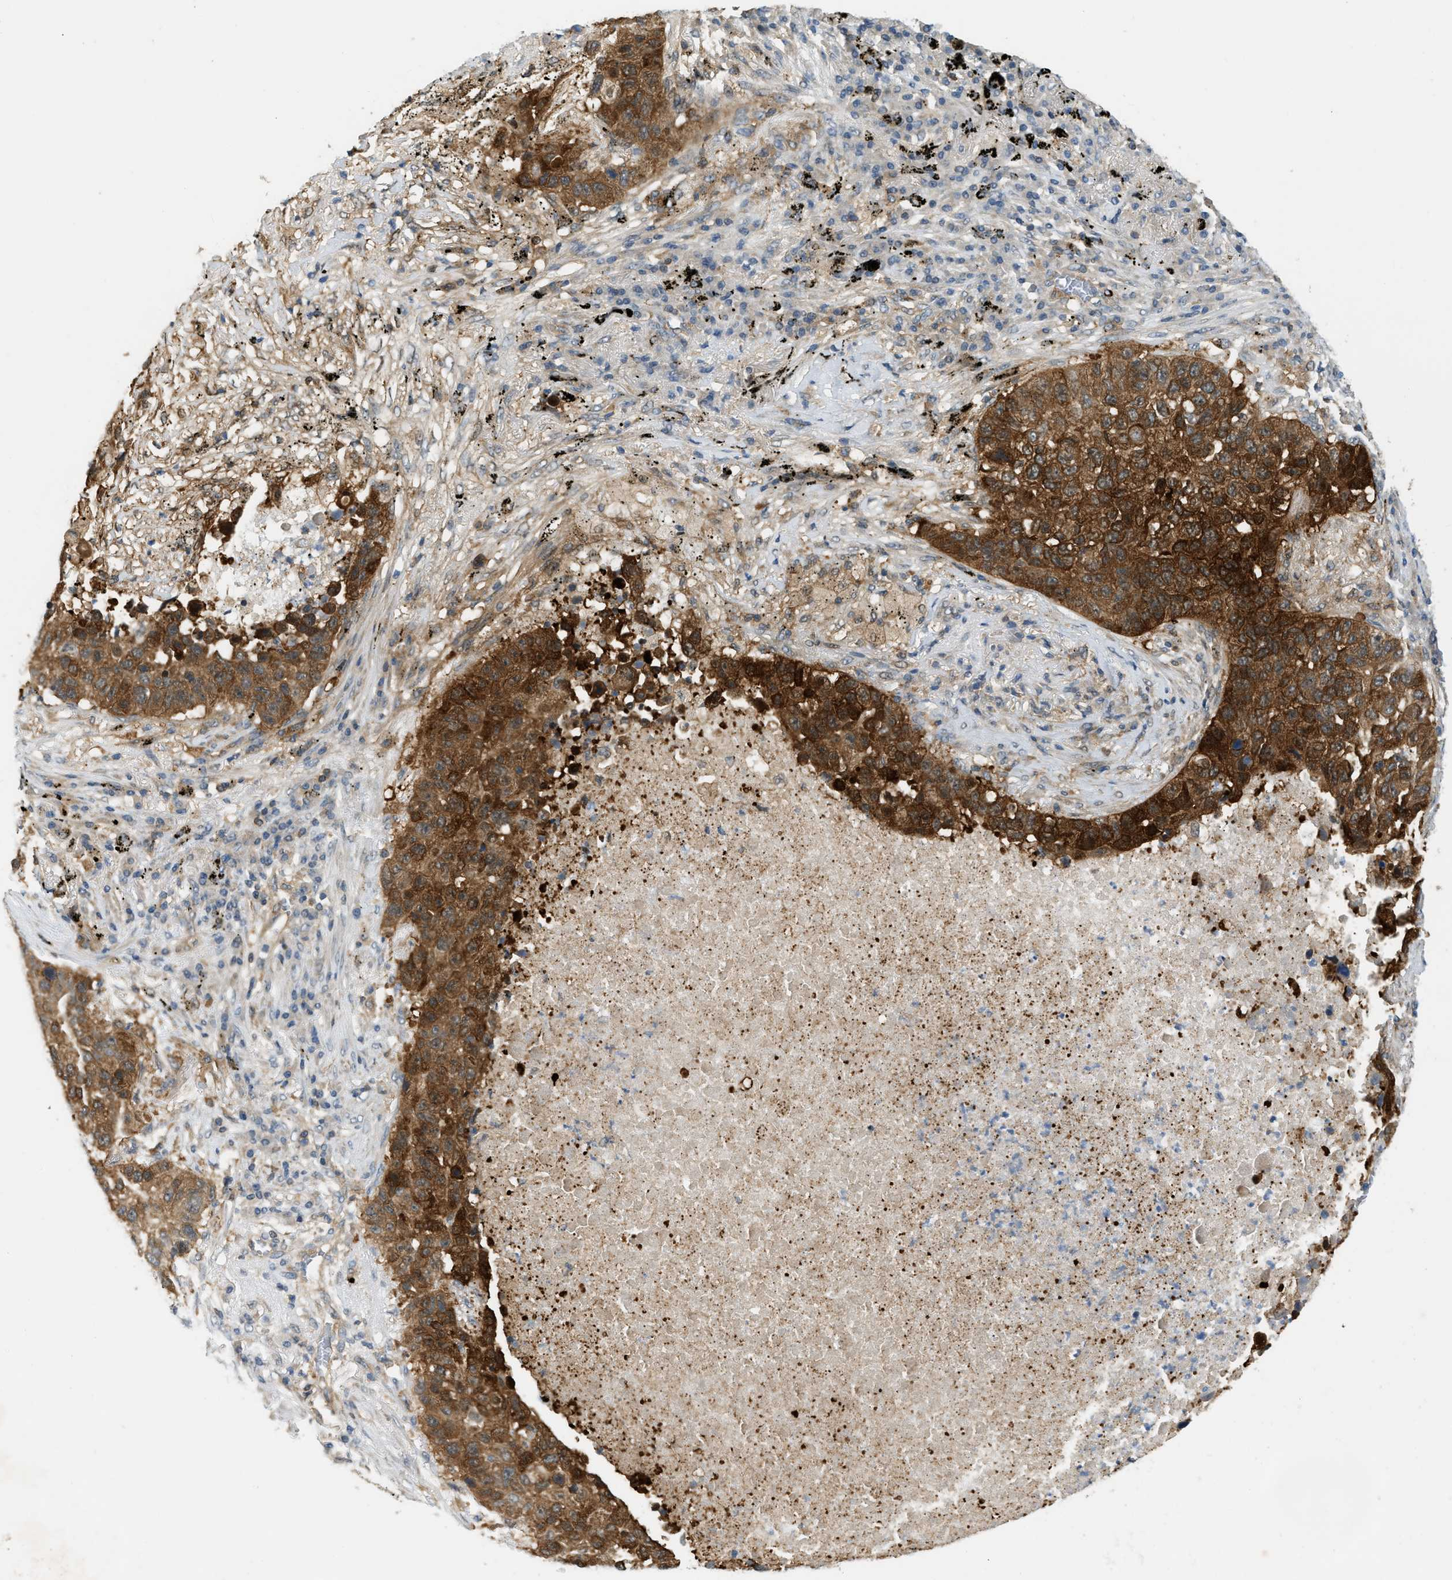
{"staining": {"intensity": "strong", "quantity": ">75%", "location": "cytoplasmic/membranous"}, "tissue": "lung cancer", "cell_type": "Tumor cells", "image_type": "cancer", "snomed": [{"axis": "morphology", "description": "Squamous cell carcinoma, NOS"}, {"axis": "topography", "description": "Lung"}], "caption": "Human lung cancer stained with a protein marker shows strong staining in tumor cells.", "gene": "PDCL3", "patient": {"sex": "male", "age": 57}}